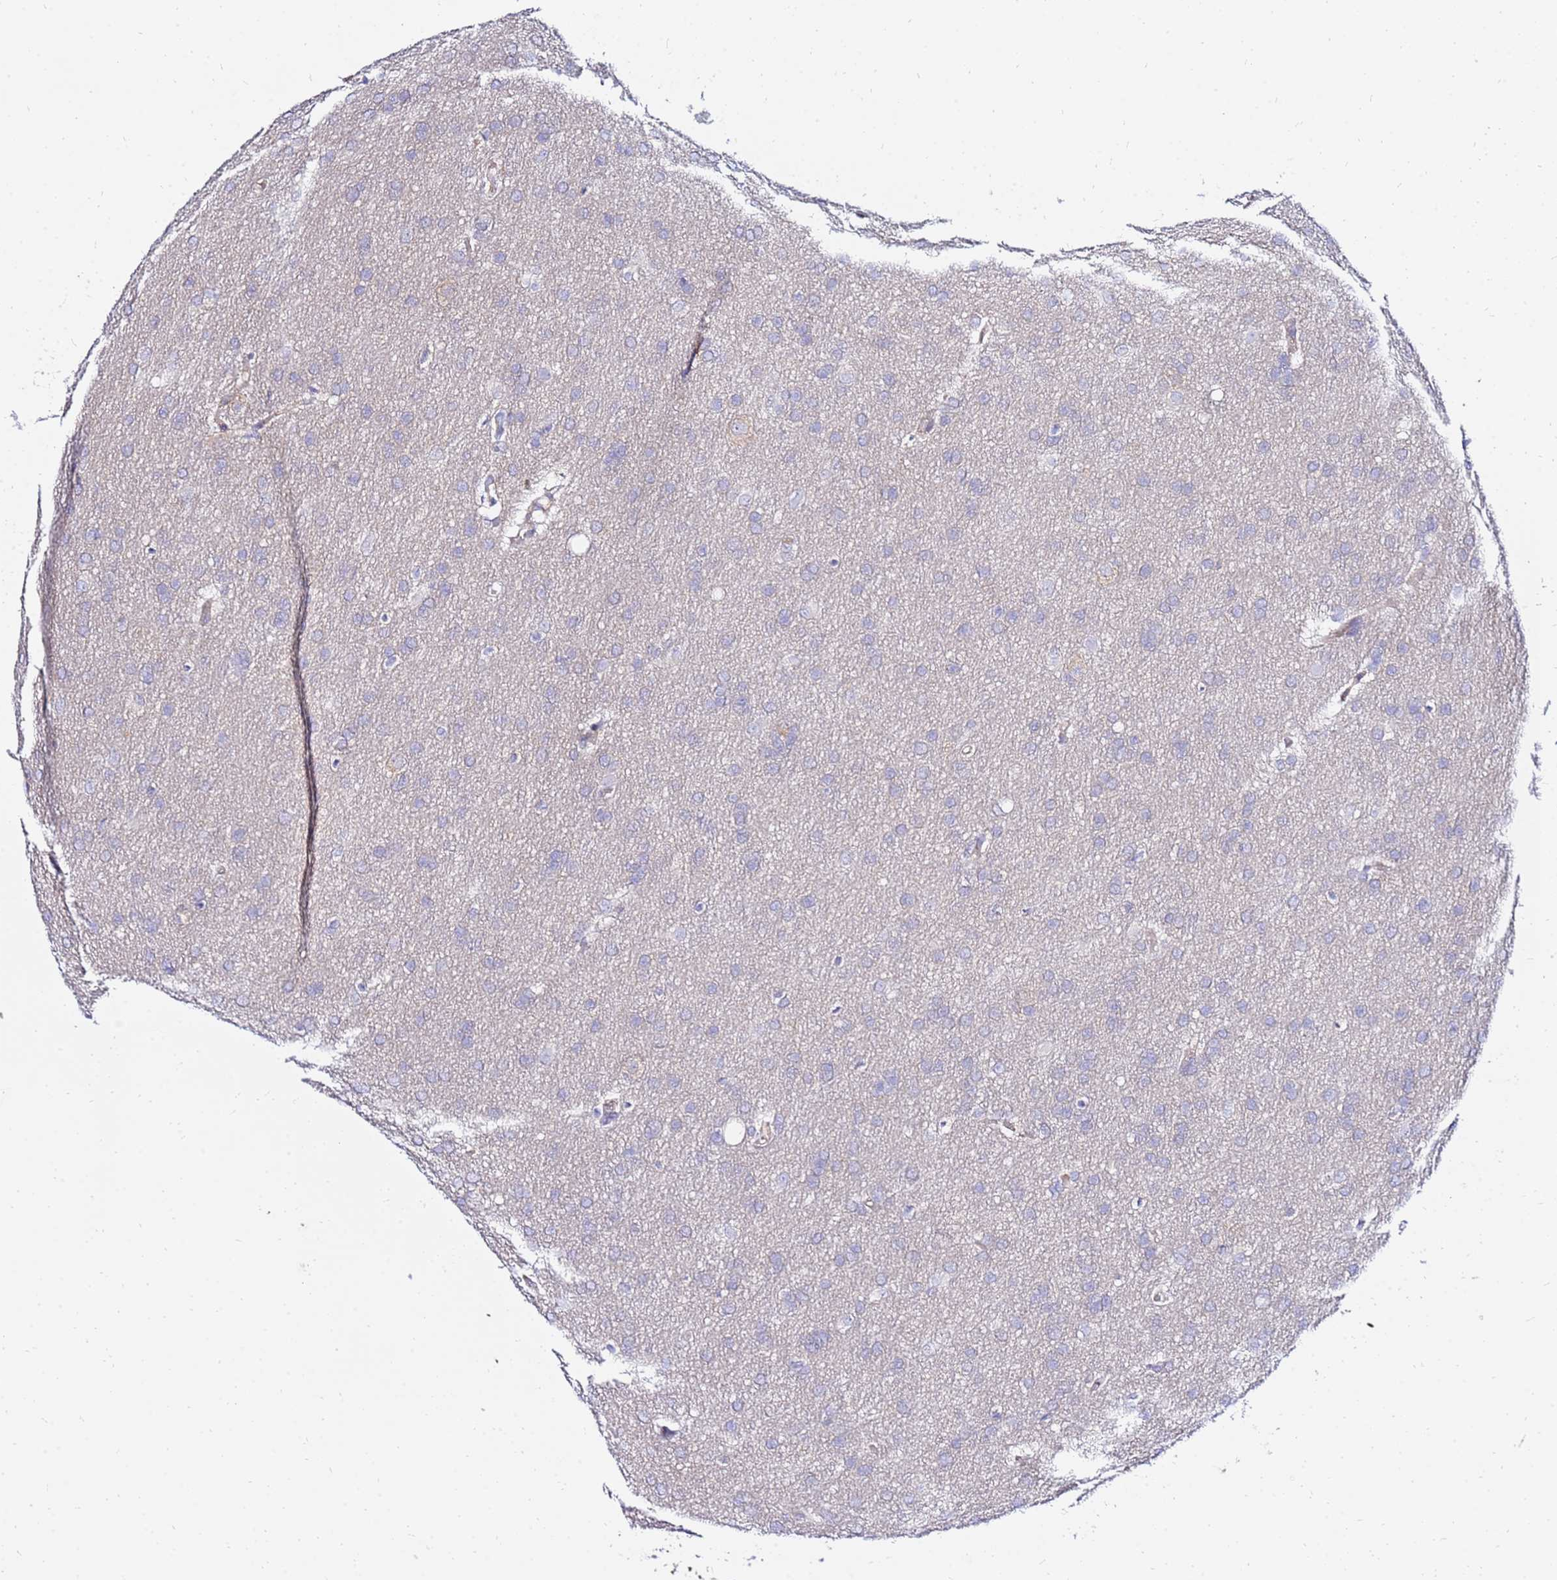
{"staining": {"intensity": "negative", "quantity": "none", "location": "none"}, "tissue": "glioma", "cell_type": "Tumor cells", "image_type": "cancer", "snomed": [{"axis": "morphology", "description": "Glioma, malignant, Low grade"}, {"axis": "topography", "description": "Brain"}], "caption": "Glioma stained for a protein using immunohistochemistry (IHC) demonstrates no expression tumor cells.", "gene": "HERC5", "patient": {"sex": "female", "age": 32}}